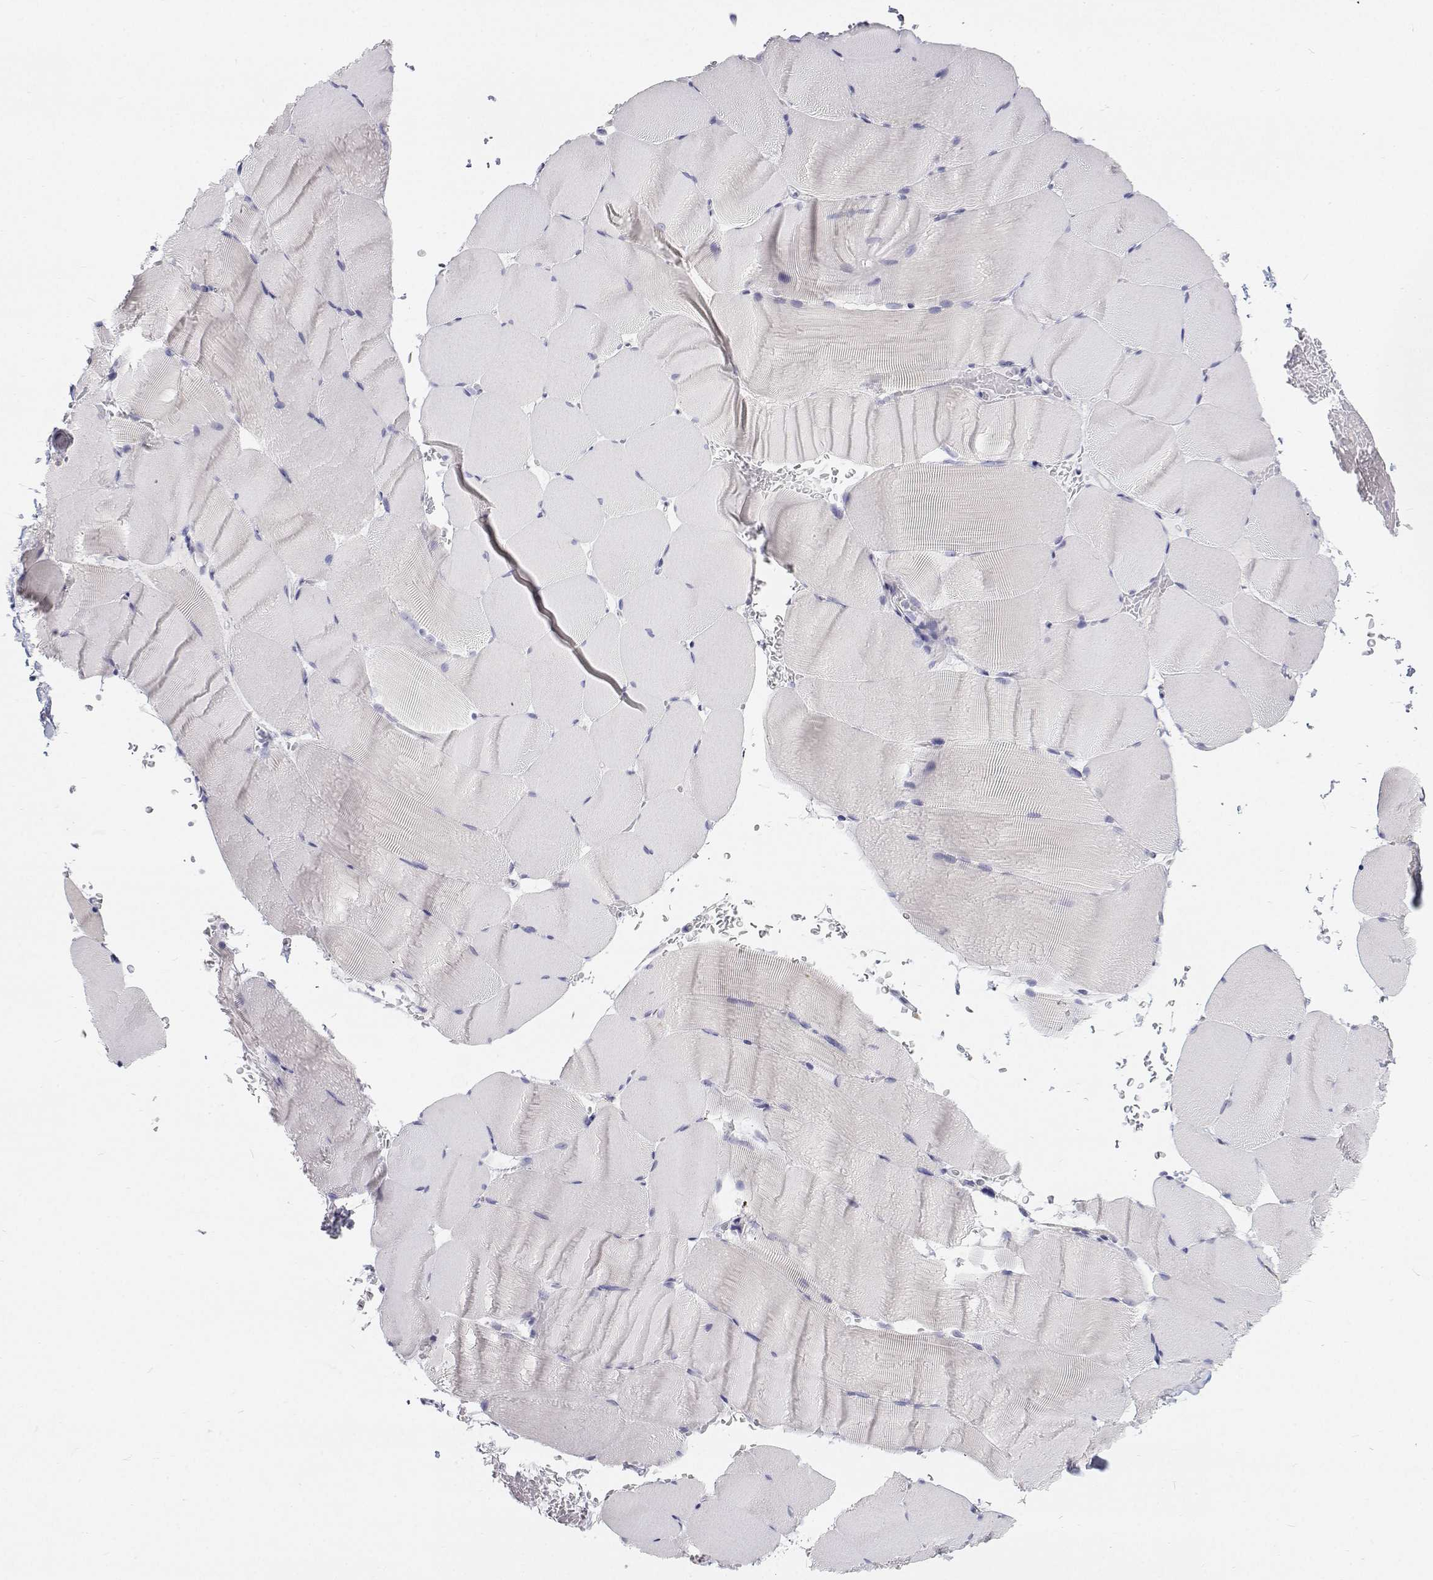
{"staining": {"intensity": "negative", "quantity": "none", "location": "none"}, "tissue": "skeletal muscle", "cell_type": "Myocytes", "image_type": "normal", "snomed": [{"axis": "morphology", "description": "Normal tissue, NOS"}, {"axis": "topography", "description": "Skeletal muscle"}], "caption": "IHC image of normal skeletal muscle stained for a protein (brown), which demonstrates no expression in myocytes.", "gene": "NCR2", "patient": {"sex": "female", "age": 37}}